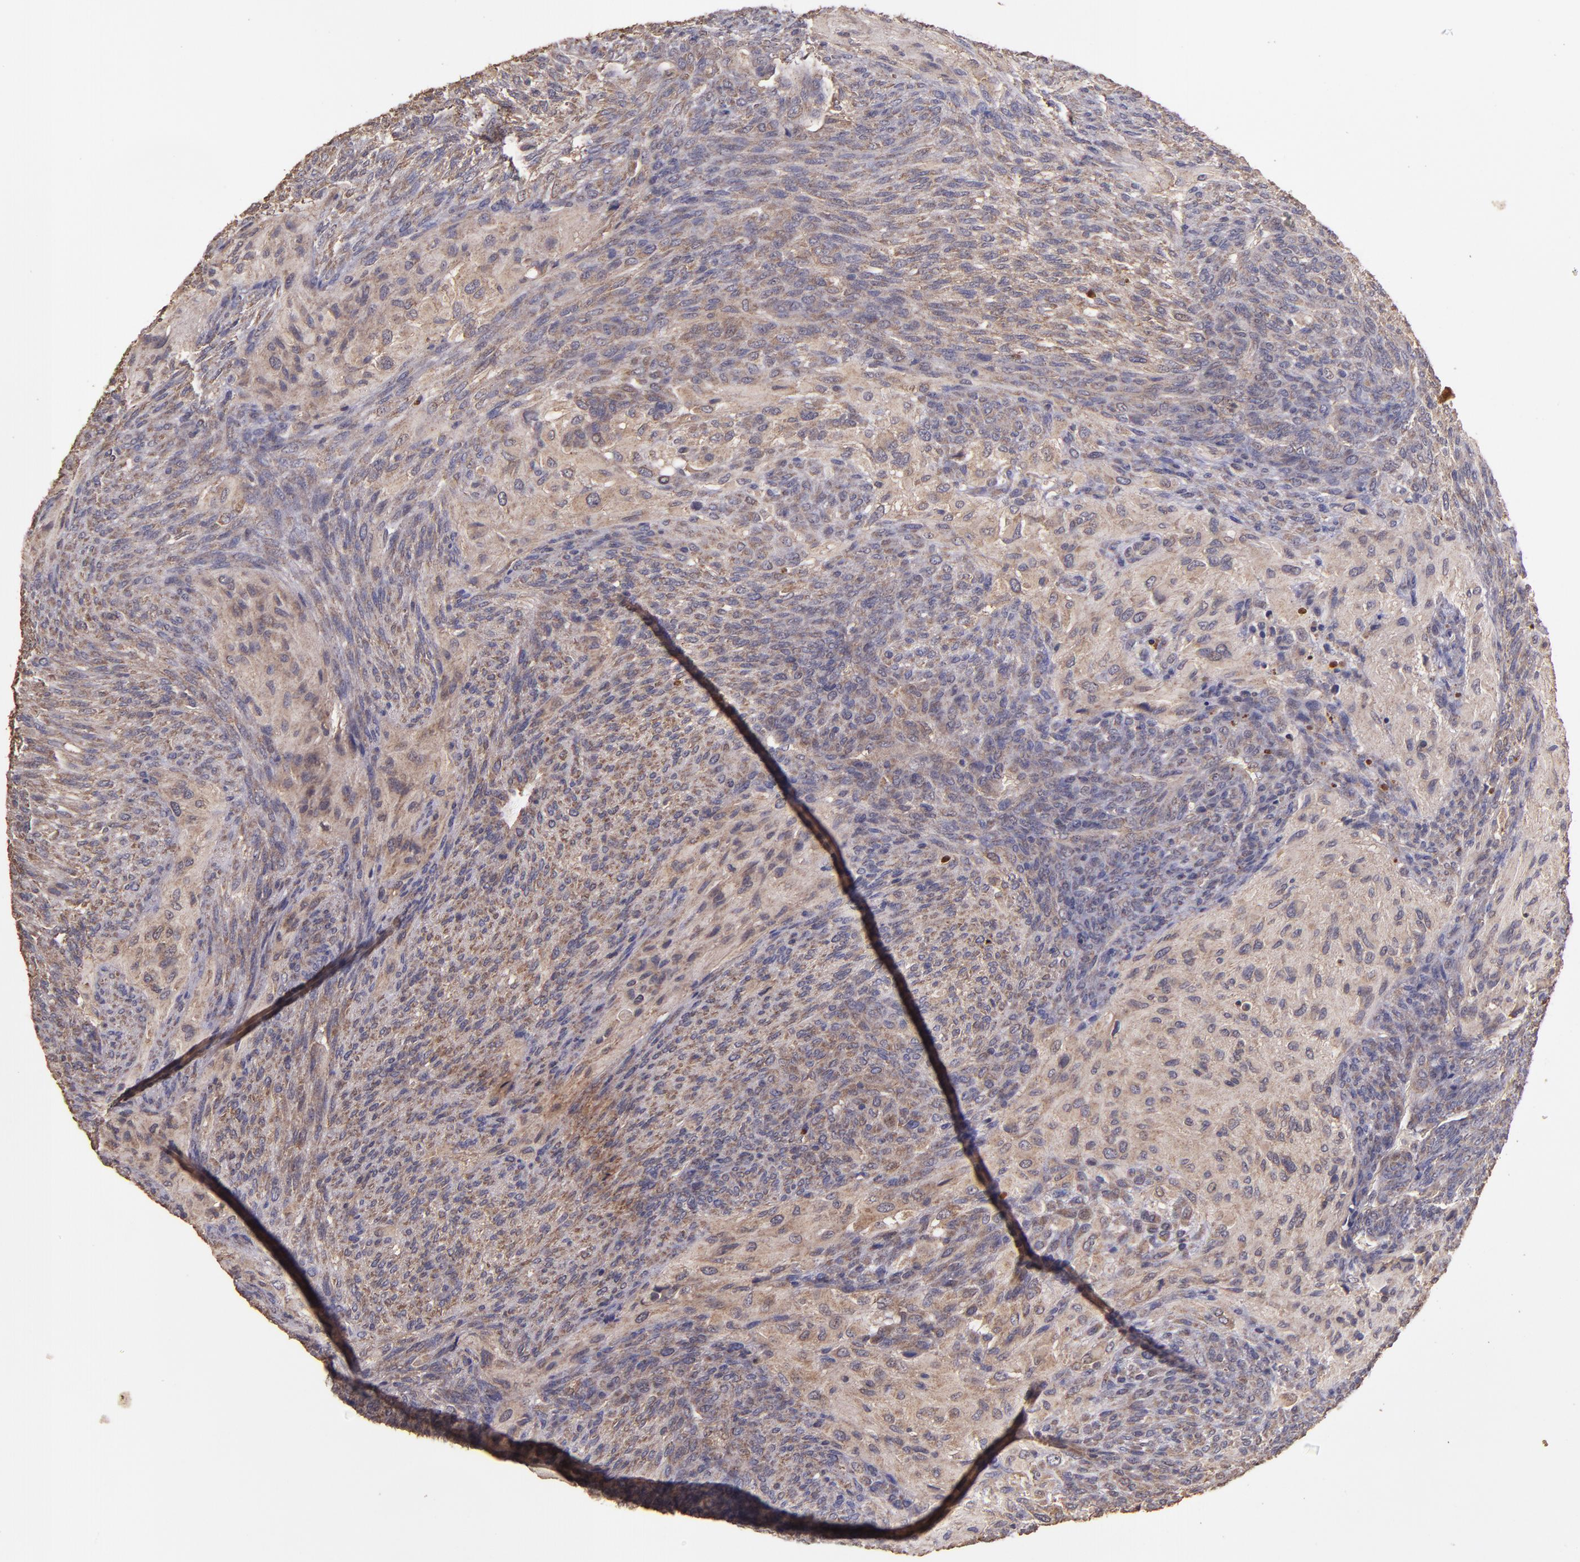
{"staining": {"intensity": "weak", "quantity": ">75%", "location": "cytoplasmic/membranous"}, "tissue": "glioma", "cell_type": "Tumor cells", "image_type": "cancer", "snomed": [{"axis": "morphology", "description": "Glioma, malignant, High grade"}, {"axis": "topography", "description": "Cerebral cortex"}], "caption": "The photomicrograph demonstrates a brown stain indicating the presence of a protein in the cytoplasmic/membranous of tumor cells in glioma. (Brightfield microscopy of DAB IHC at high magnification).", "gene": "HECTD1", "patient": {"sex": "female", "age": 55}}